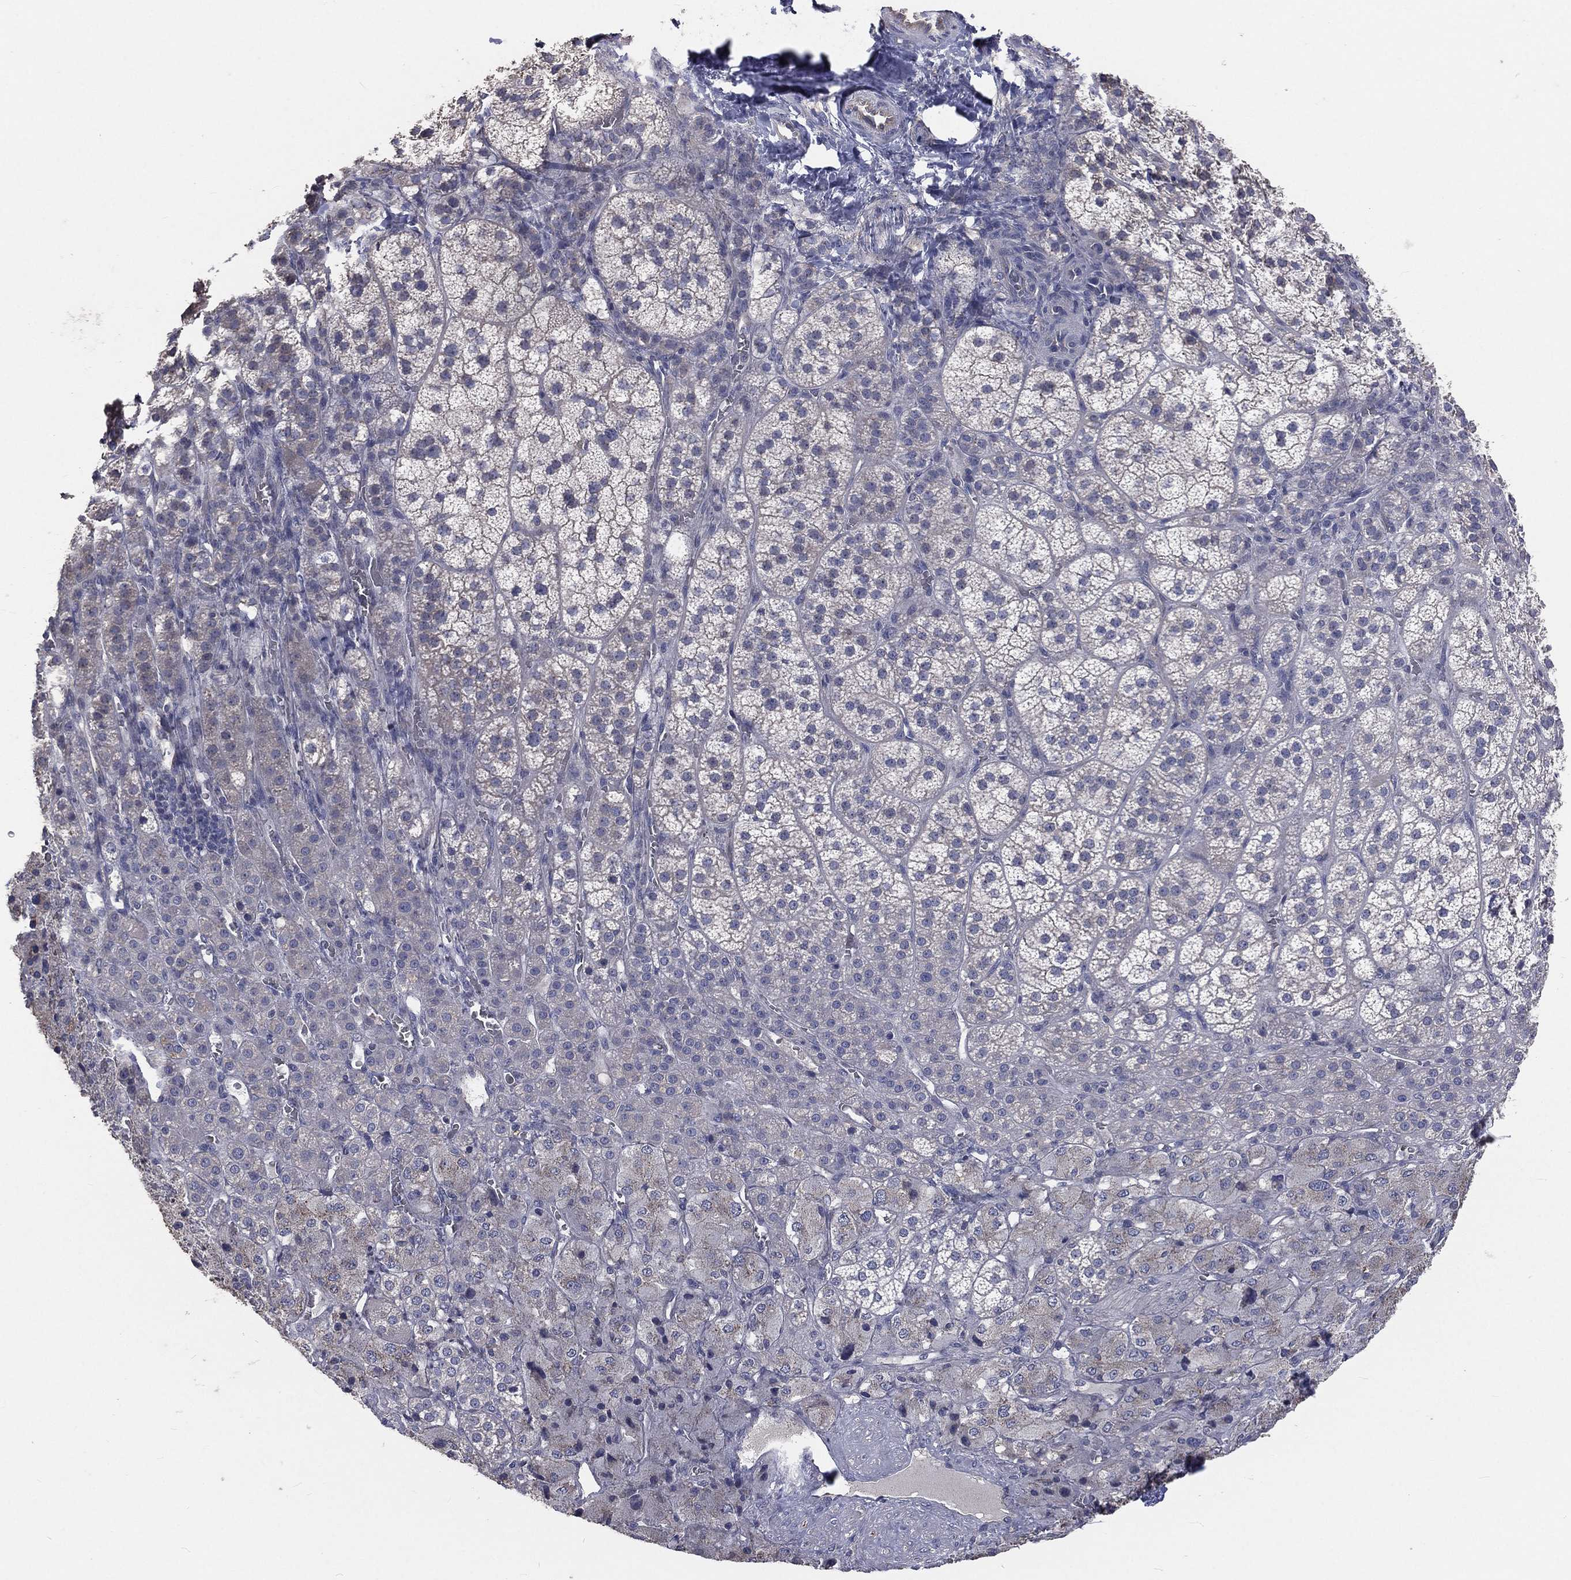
{"staining": {"intensity": "negative", "quantity": "none", "location": "none"}, "tissue": "adrenal gland", "cell_type": "Glandular cells", "image_type": "normal", "snomed": [{"axis": "morphology", "description": "Normal tissue, NOS"}, {"axis": "topography", "description": "Adrenal gland"}], "caption": "Immunohistochemistry (IHC) histopathology image of unremarkable human adrenal gland stained for a protein (brown), which displays no staining in glandular cells. The staining was performed using DAB to visualize the protein expression in brown, while the nuclei were stained in blue with hematoxylin (Magnification: 20x).", "gene": "CROCC", "patient": {"sex": "female", "age": 60}}